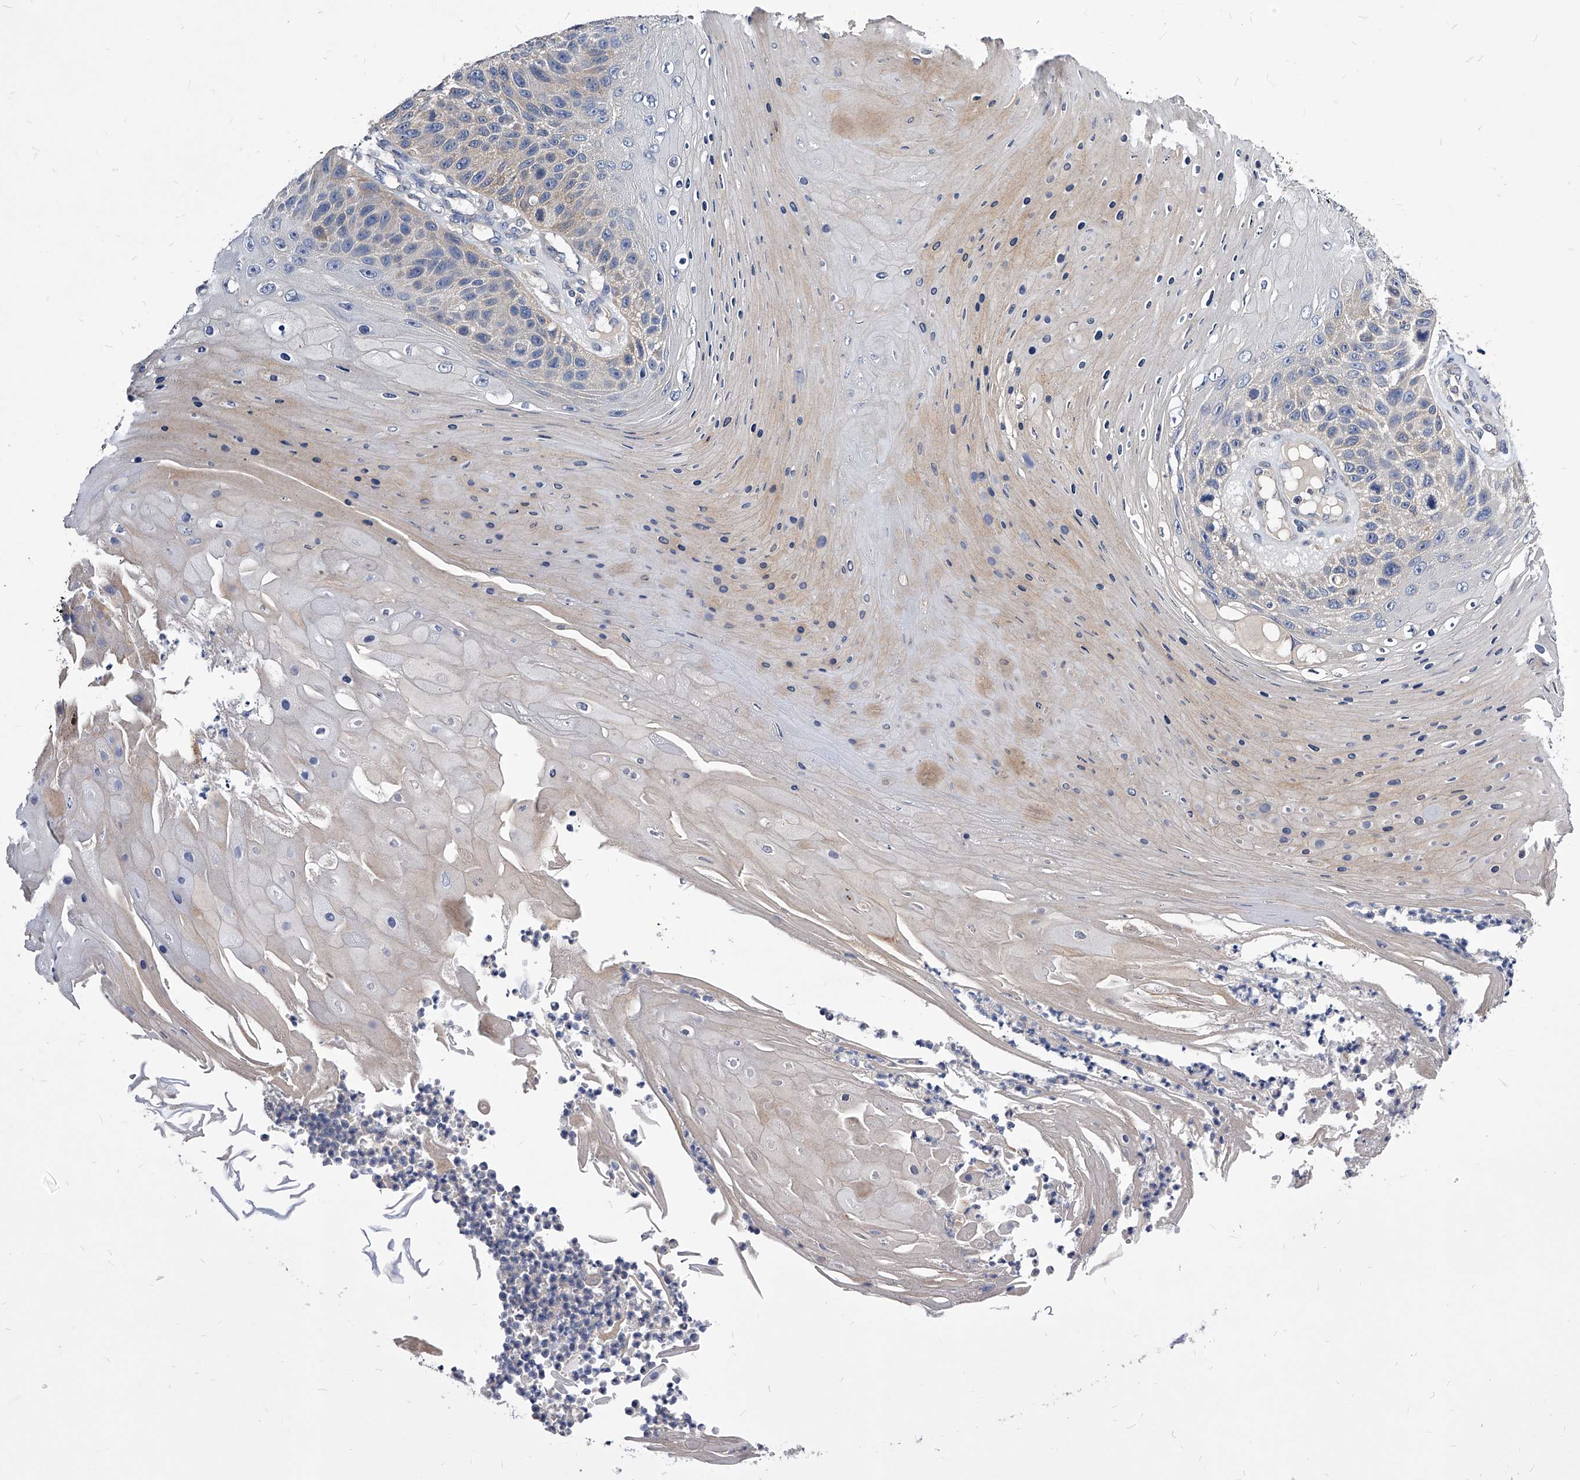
{"staining": {"intensity": "weak", "quantity": "<25%", "location": "cytoplasmic/membranous"}, "tissue": "skin cancer", "cell_type": "Tumor cells", "image_type": "cancer", "snomed": [{"axis": "morphology", "description": "Squamous cell carcinoma, NOS"}, {"axis": "topography", "description": "Skin"}], "caption": "A high-resolution photomicrograph shows IHC staining of skin squamous cell carcinoma, which exhibits no significant staining in tumor cells.", "gene": "ARL4C", "patient": {"sex": "female", "age": 88}}